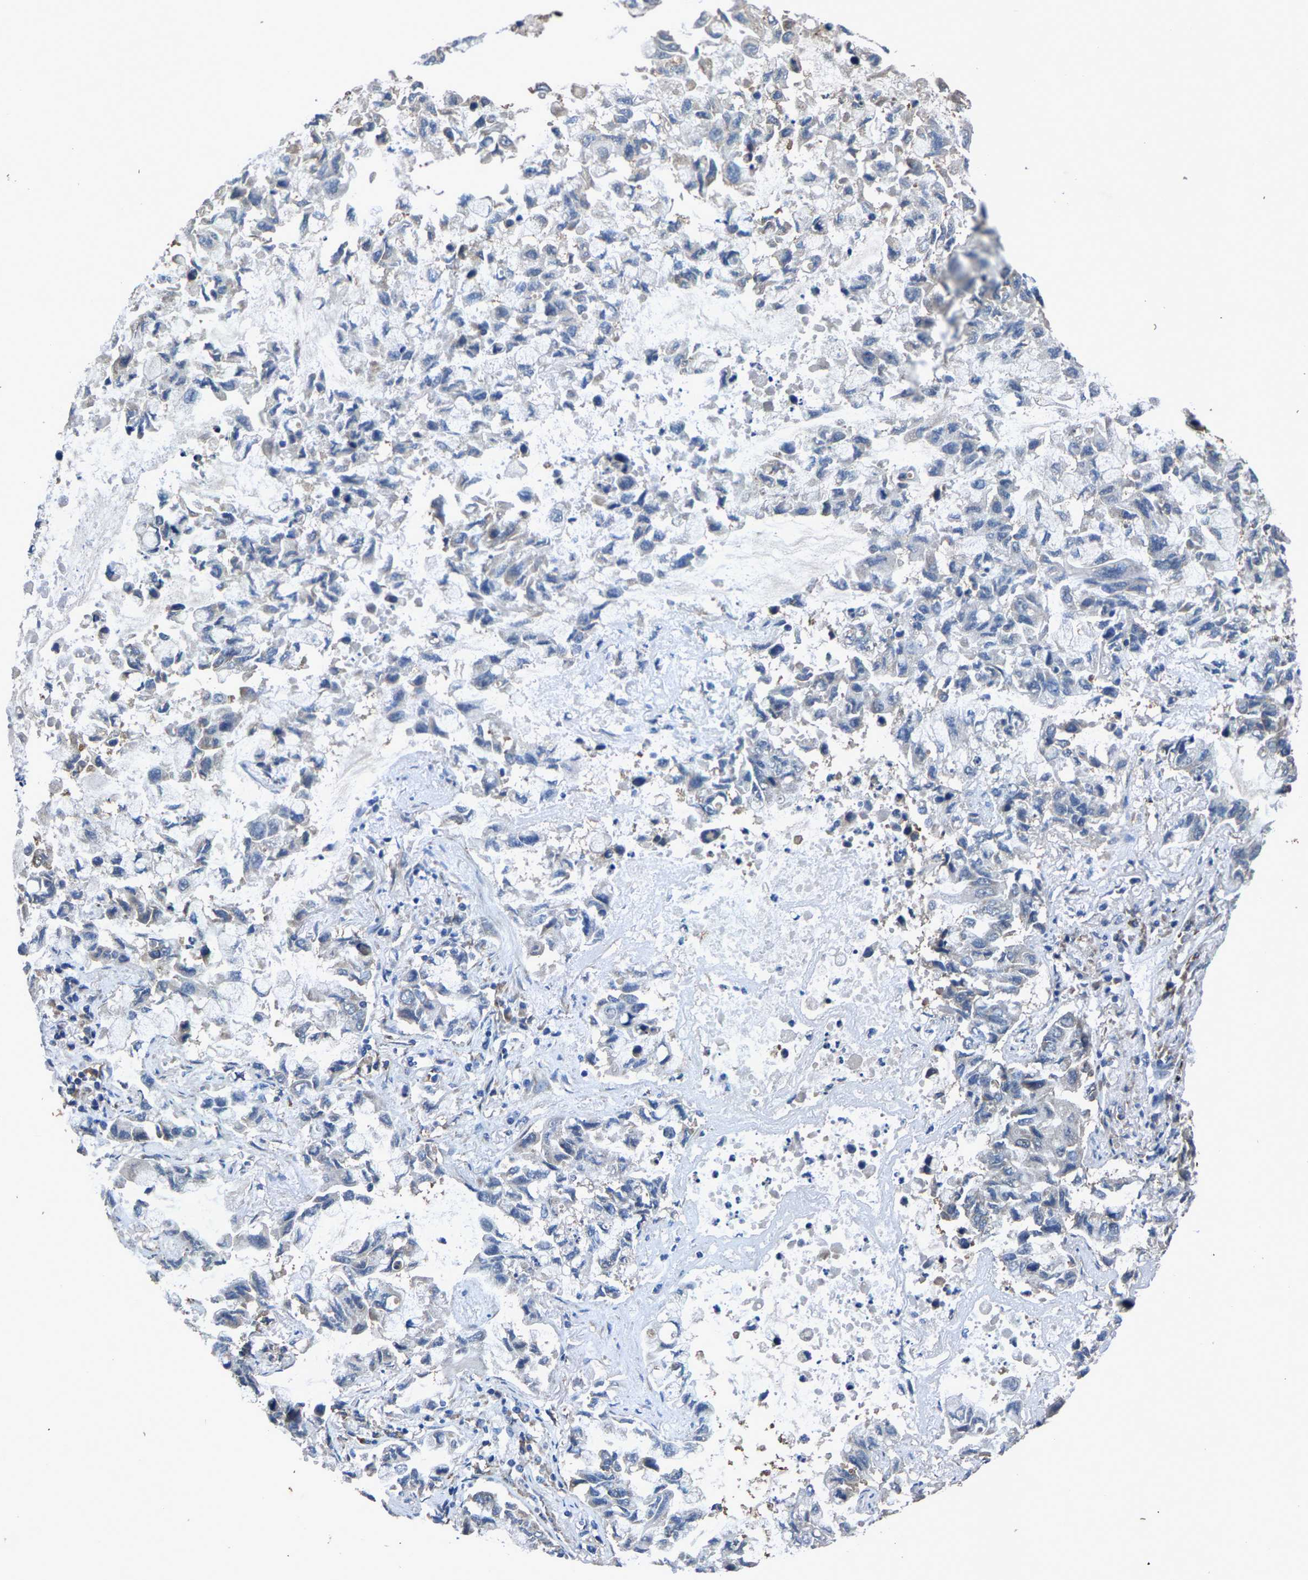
{"staining": {"intensity": "negative", "quantity": "none", "location": "none"}, "tissue": "lung cancer", "cell_type": "Tumor cells", "image_type": "cancer", "snomed": [{"axis": "morphology", "description": "Adenocarcinoma, NOS"}, {"axis": "topography", "description": "Lung"}], "caption": "Lung cancer stained for a protein using IHC displays no positivity tumor cells.", "gene": "PDP1", "patient": {"sex": "male", "age": 64}}